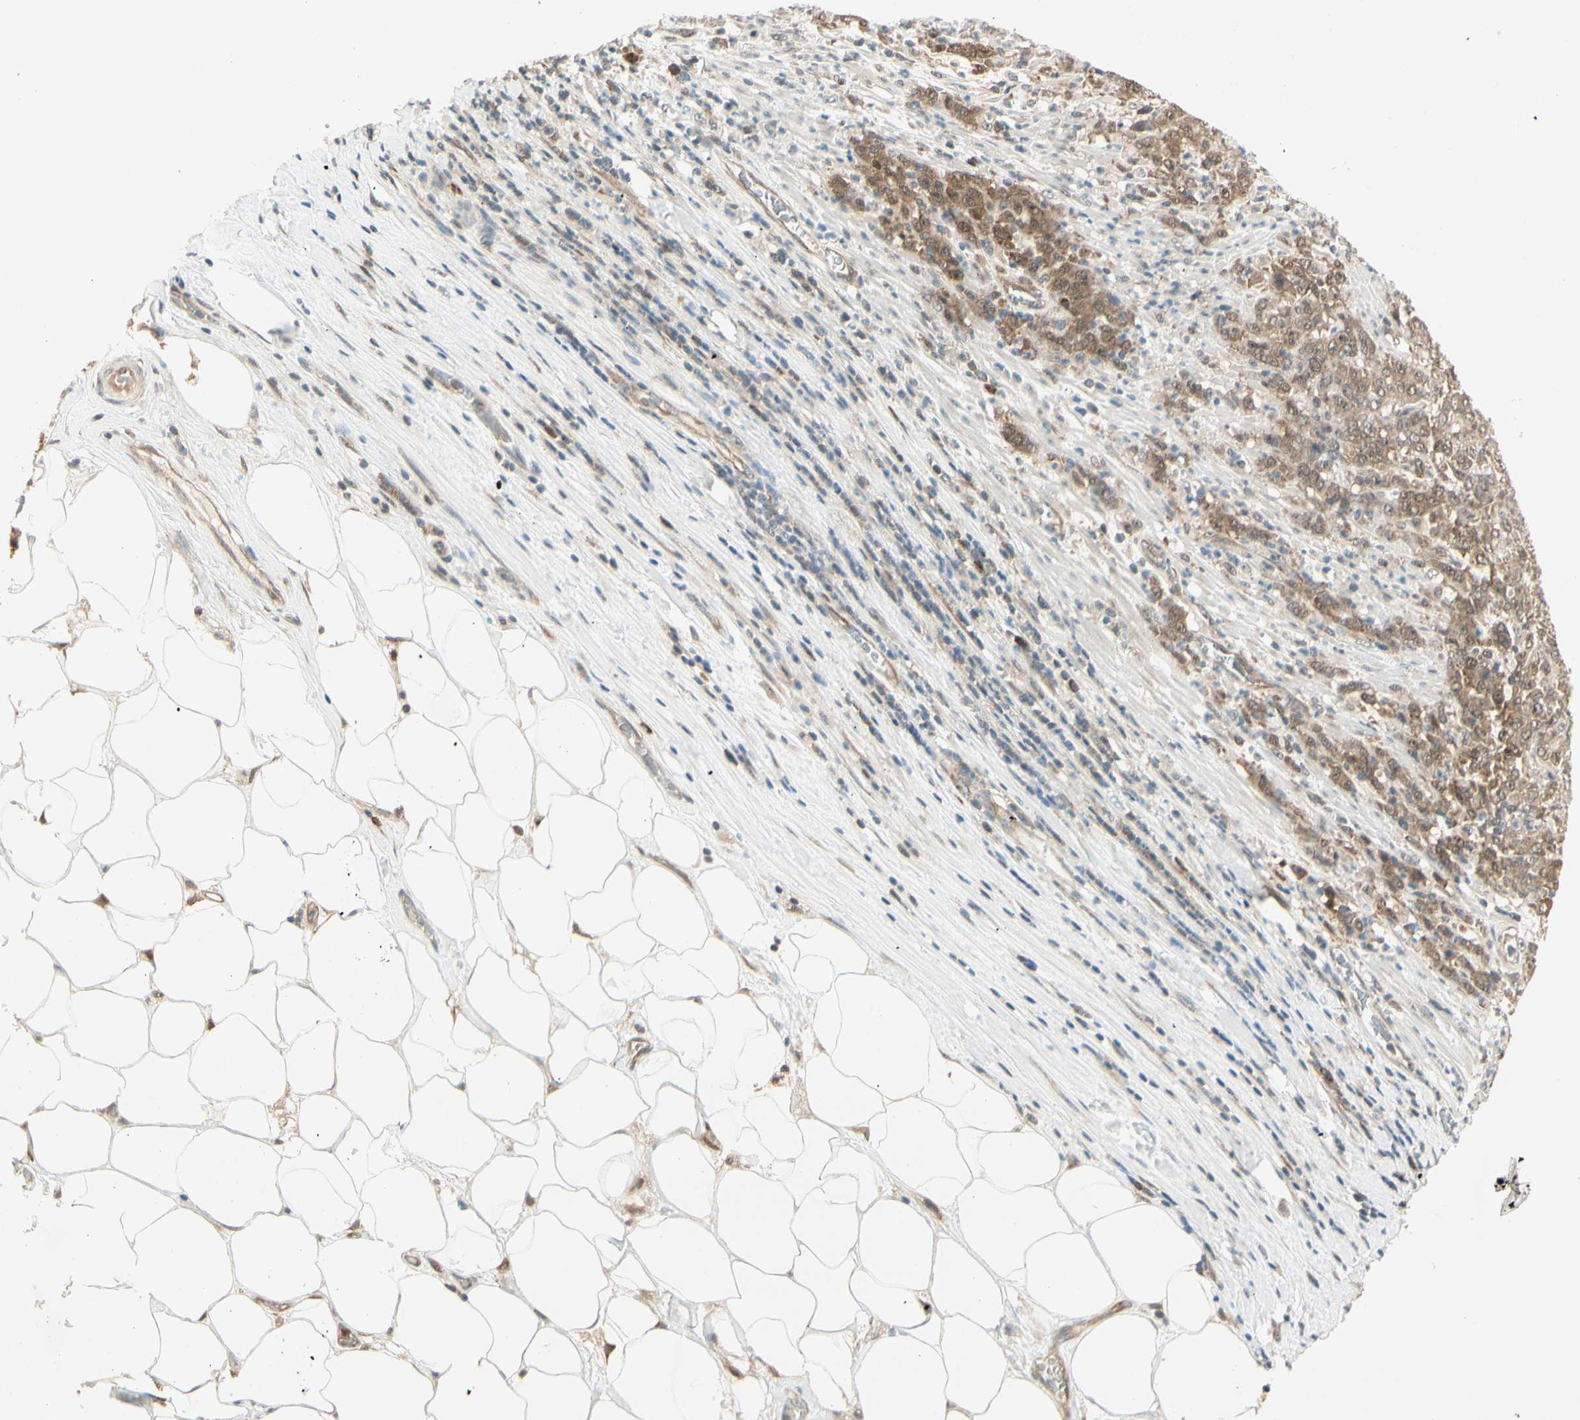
{"staining": {"intensity": "weak", "quantity": "25%-75%", "location": "cytoplasmic/membranous"}, "tissue": "stomach cancer", "cell_type": "Tumor cells", "image_type": "cancer", "snomed": [{"axis": "morphology", "description": "Adenocarcinoma, NOS"}, {"axis": "topography", "description": "Stomach, lower"}], "caption": "An image of stomach adenocarcinoma stained for a protein reveals weak cytoplasmic/membranous brown staining in tumor cells. The protein of interest is stained brown, and the nuclei are stained in blue (DAB IHC with brightfield microscopy, high magnification).", "gene": "IPO5", "patient": {"sex": "female", "age": 71}}